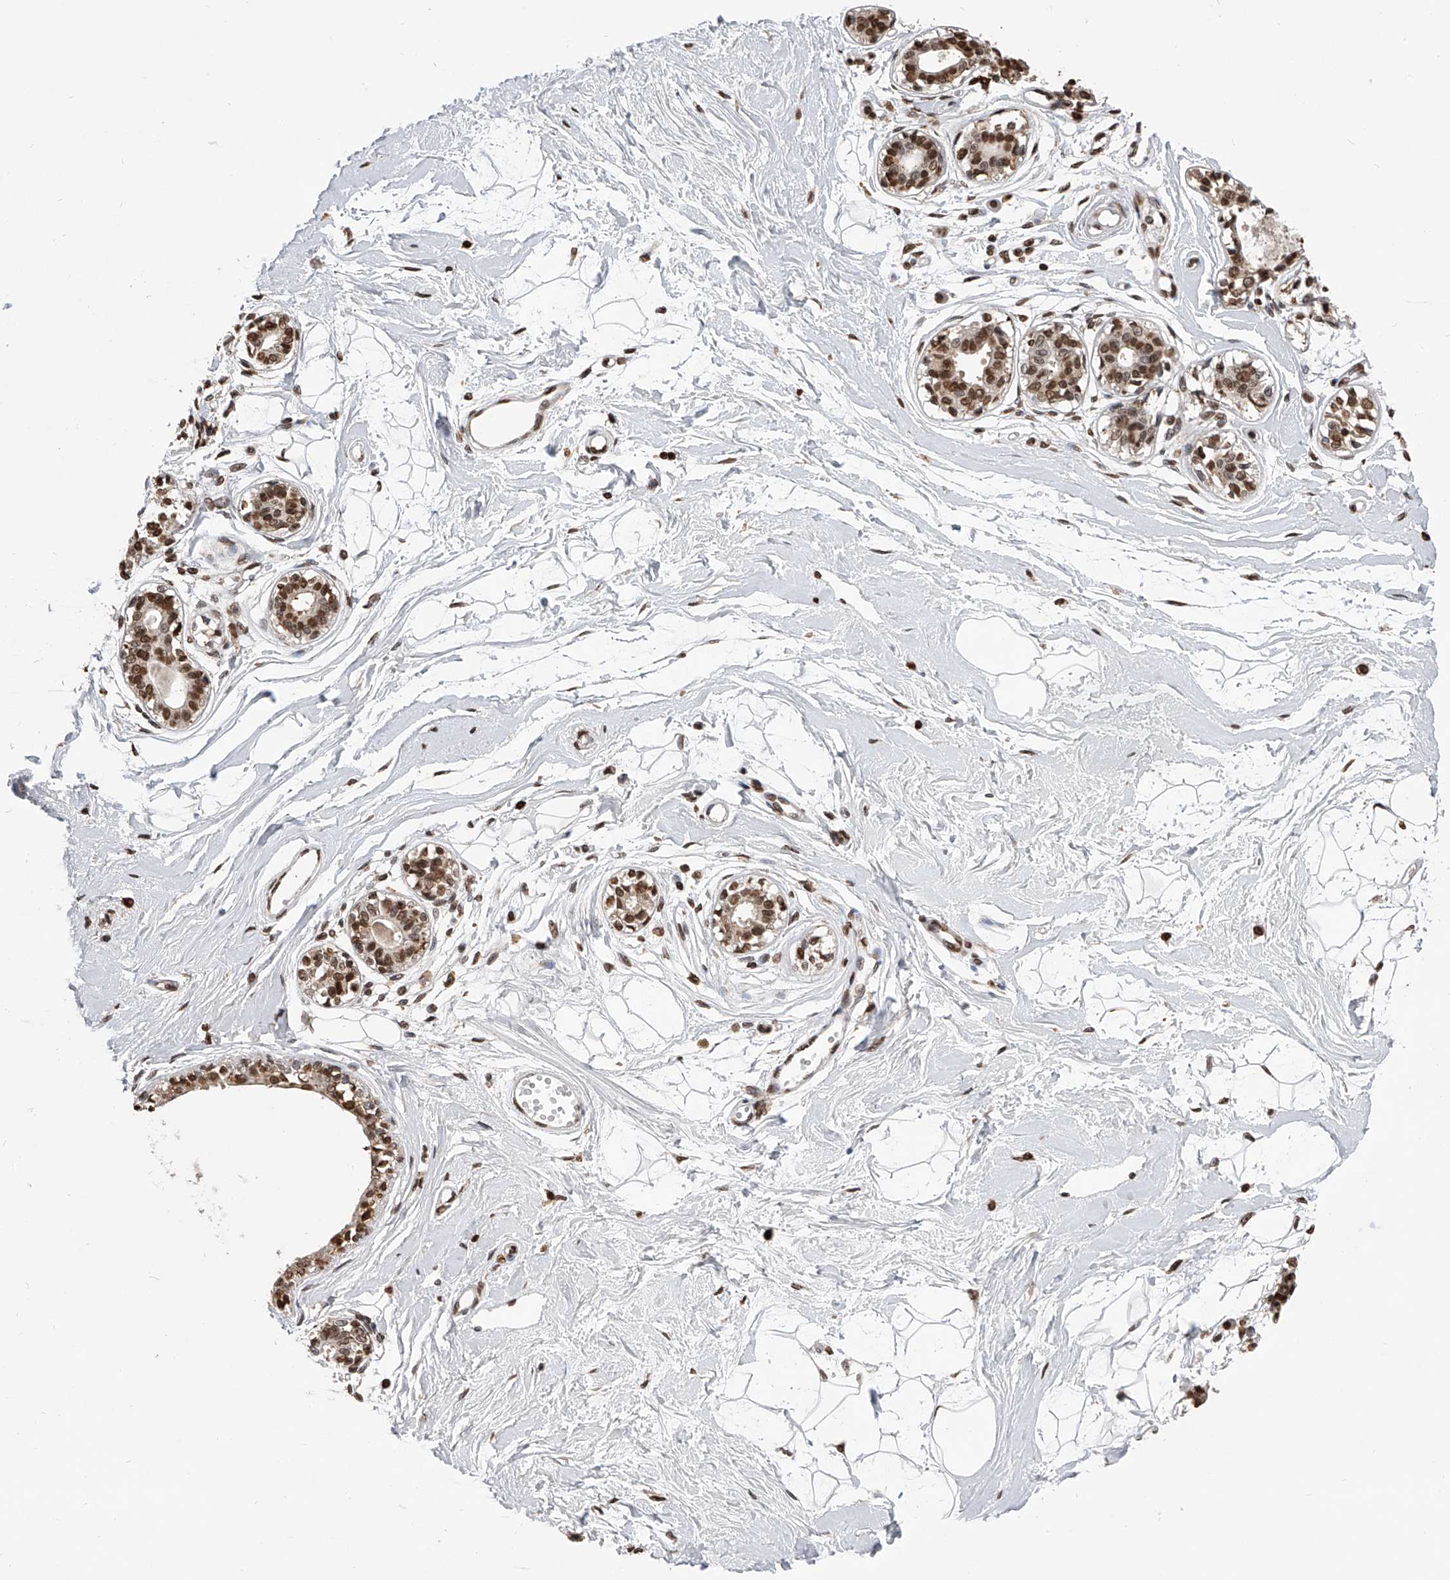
{"staining": {"intensity": "weak", "quantity": "25%-75%", "location": "nuclear"}, "tissue": "breast", "cell_type": "Adipocytes", "image_type": "normal", "snomed": [{"axis": "morphology", "description": "Normal tissue, NOS"}, {"axis": "topography", "description": "Breast"}], "caption": "IHC (DAB) staining of normal human breast demonstrates weak nuclear protein expression in approximately 25%-75% of adipocytes.", "gene": "CFAP410", "patient": {"sex": "female", "age": 45}}